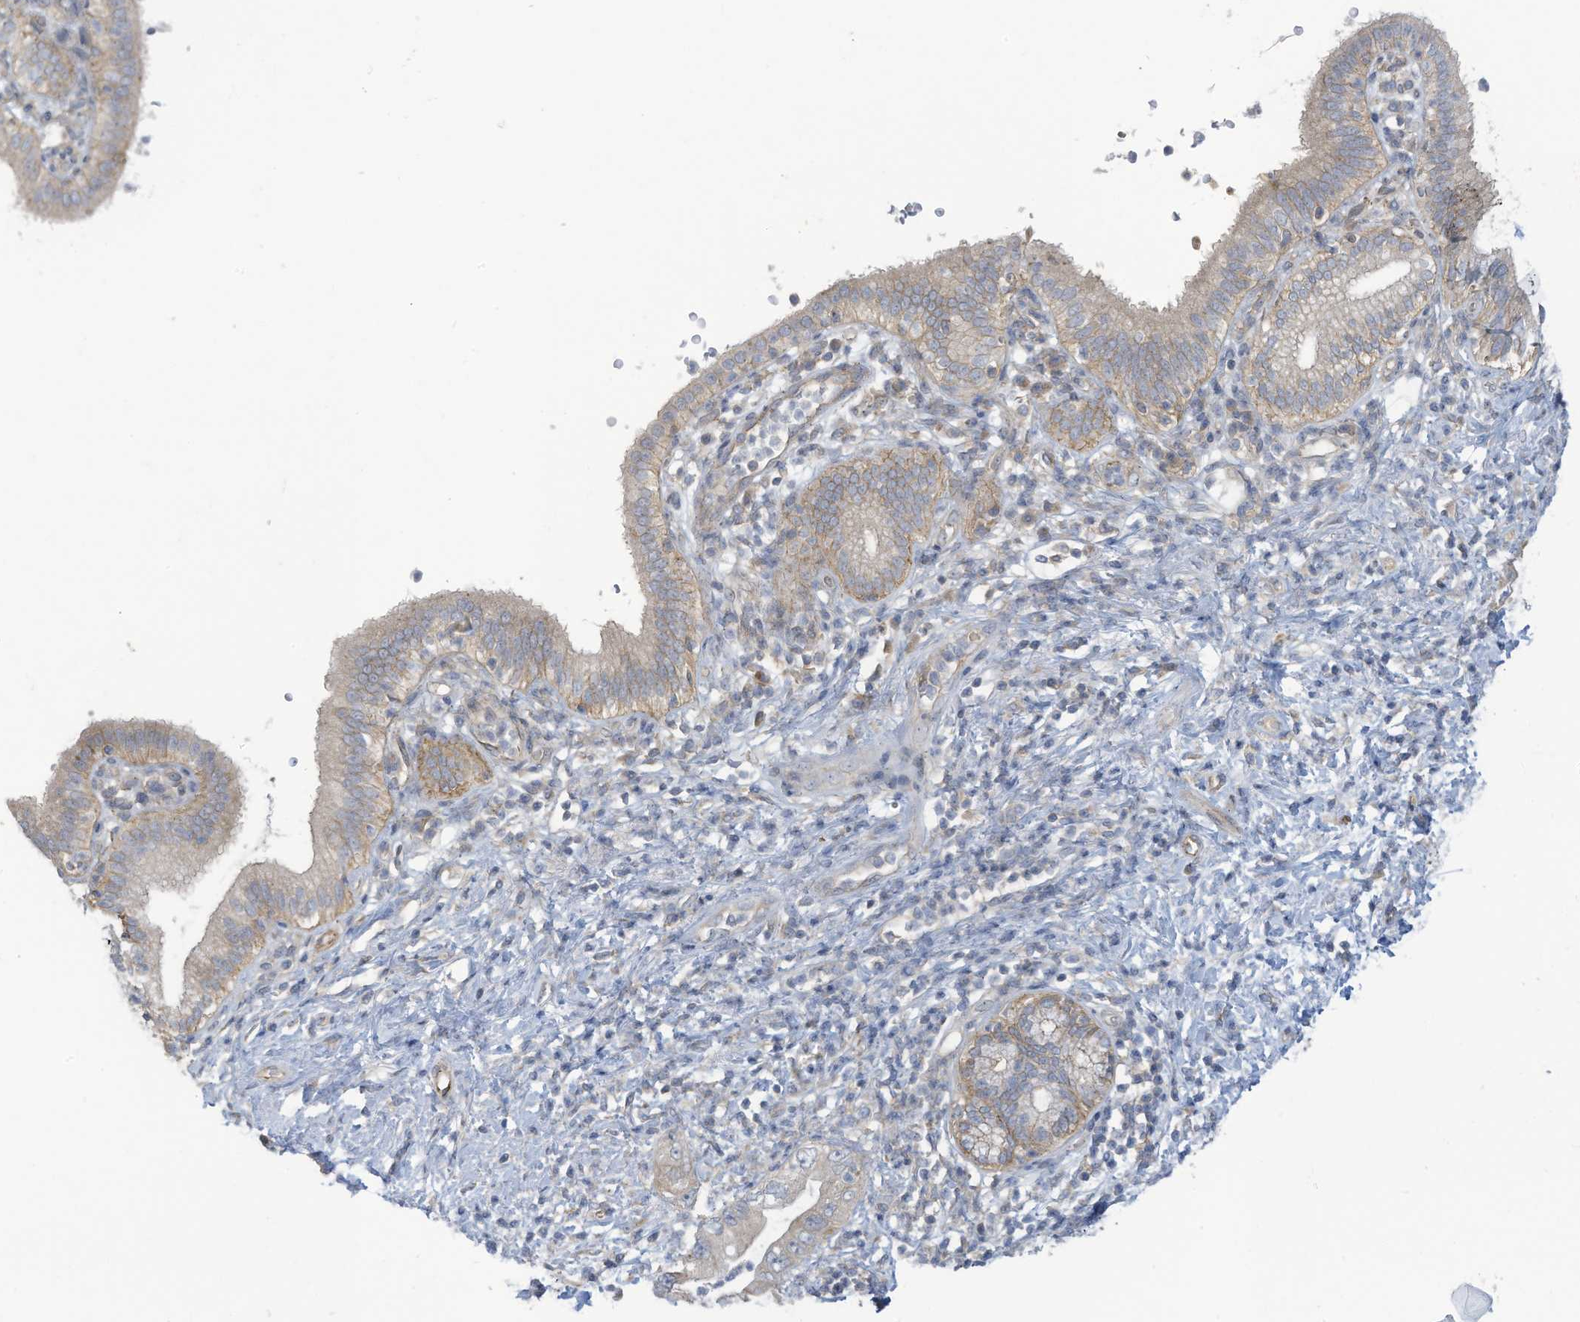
{"staining": {"intensity": "moderate", "quantity": "<25%", "location": "cytoplasmic/membranous"}, "tissue": "pancreatic cancer", "cell_type": "Tumor cells", "image_type": "cancer", "snomed": [{"axis": "morphology", "description": "Adenocarcinoma, NOS"}, {"axis": "topography", "description": "Pancreas"}], "caption": "Immunohistochemical staining of human adenocarcinoma (pancreatic) reveals moderate cytoplasmic/membranous protein positivity in about <25% of tumor cells.", "gene": "ADAT2", "patient": {"sex": "female", "age": 73}}